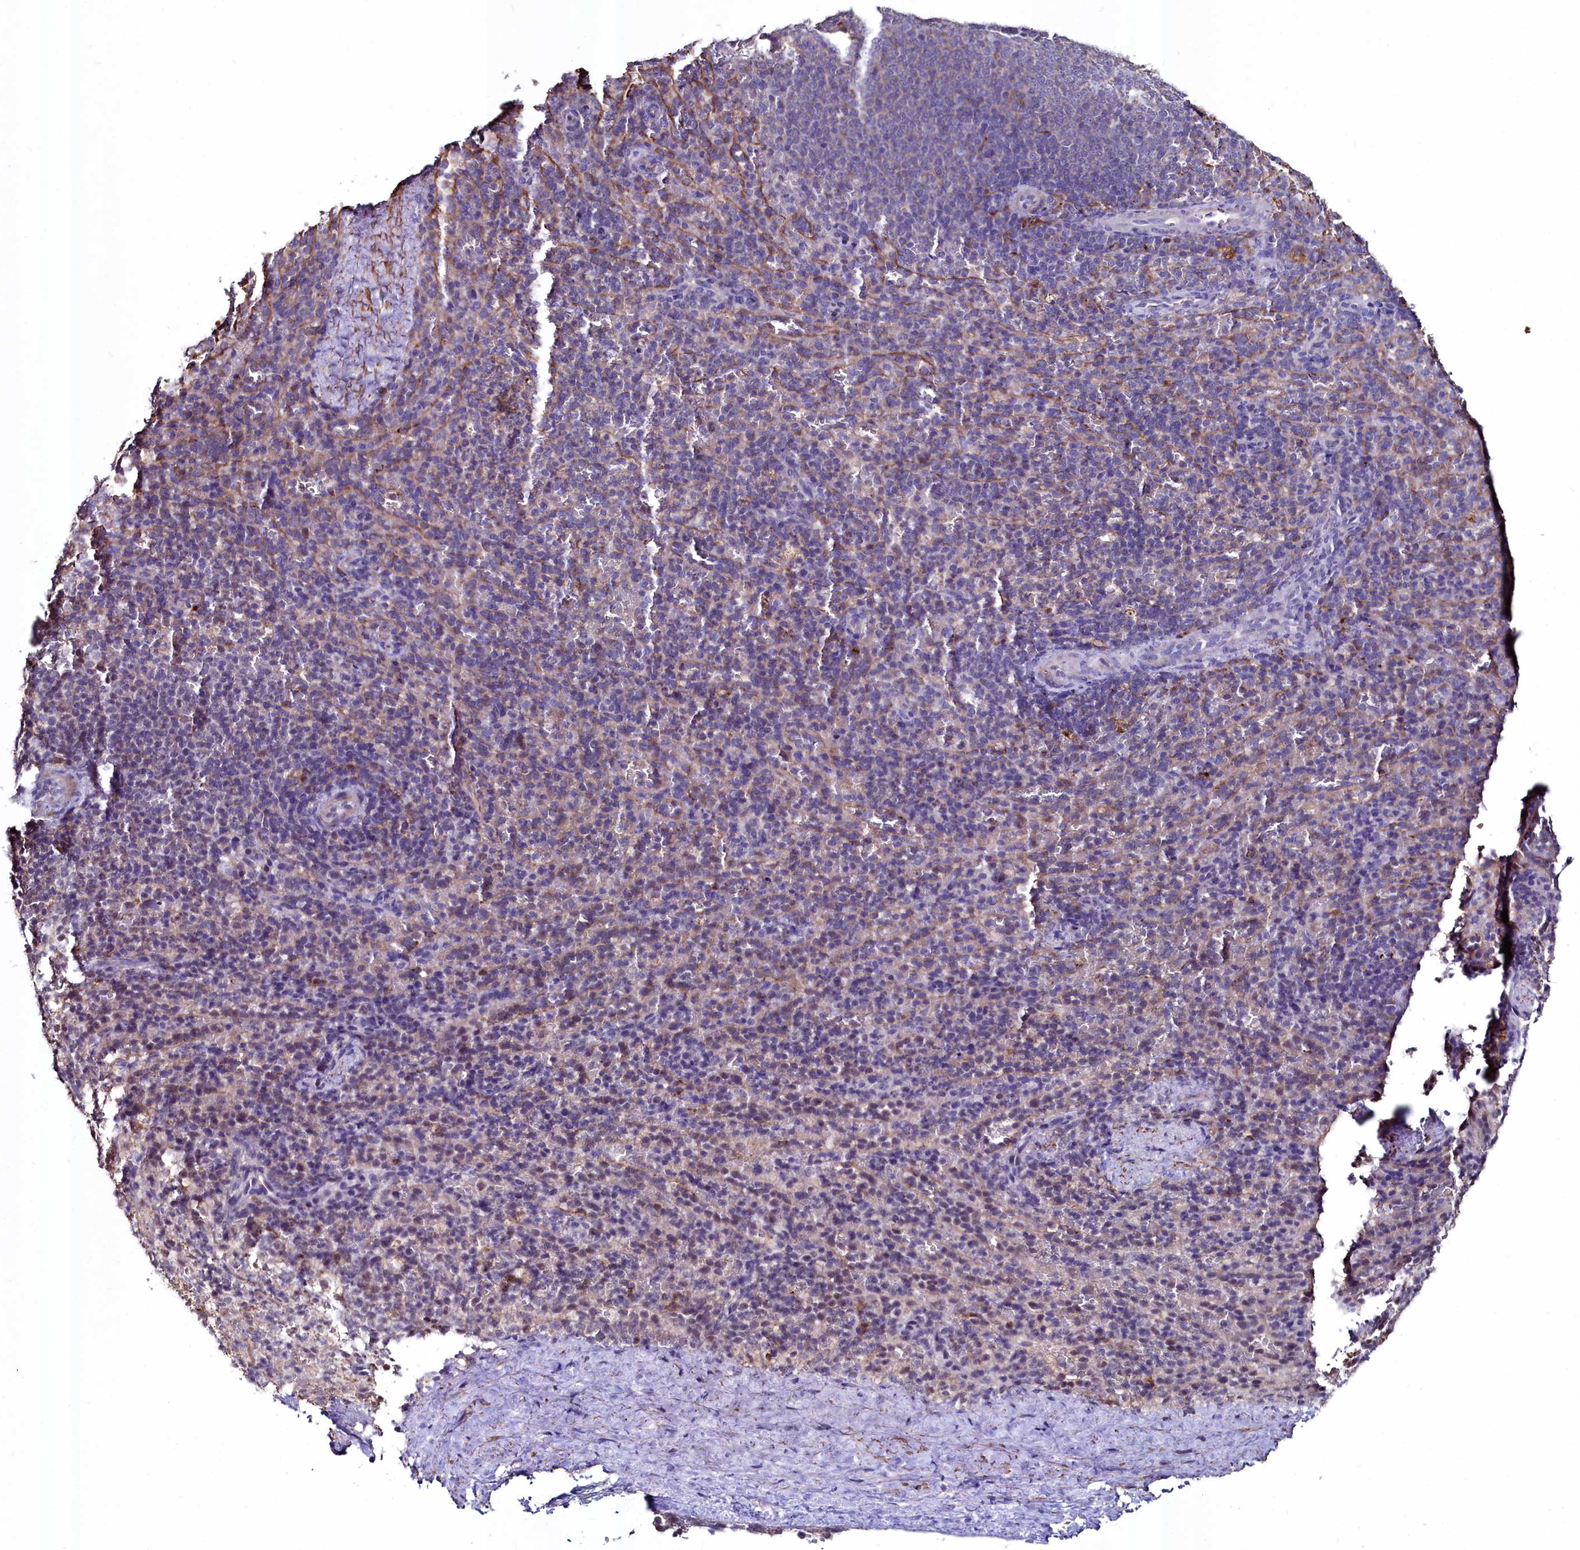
{"staining": {"intensity": "weak", "quantity": "<25%", "location": "nuclear"}, "tissue": "spleen", "cell_type": "Cells in red pulp", "image_type": "normal", "snomed": [{"axis": "morphology", "description": "Normal tissue, NOS"}, {"axis": "topography", "description": "Spleen"}], "caption": "Human spleen stained for a protein using immunohistochemistry (IHC) shows no staining in cells in red pulp.", "gene": "AMBRA1", "patient": {"sex": "female", "age": 21}}